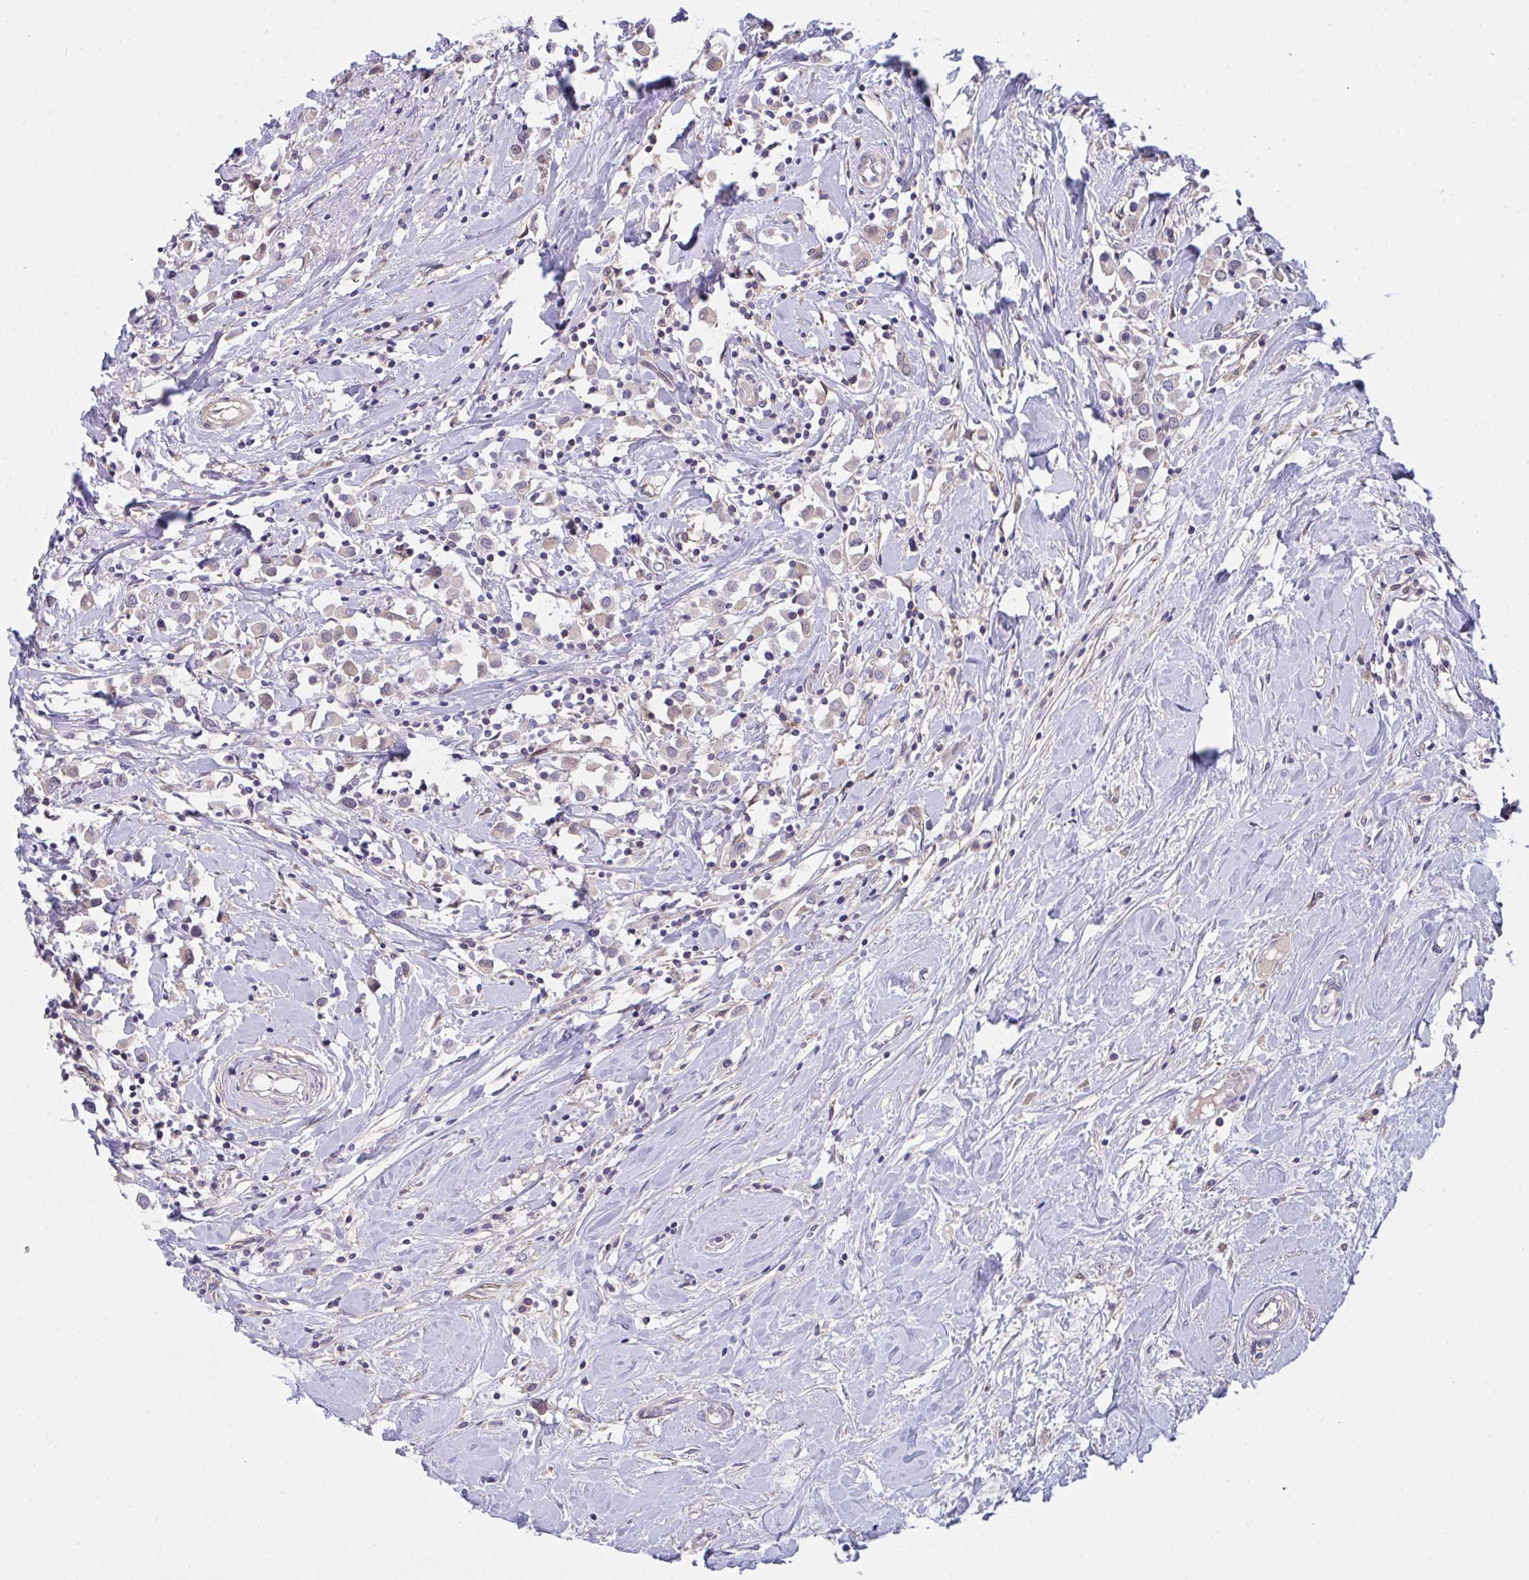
{"staining": {"intensity": "weak", "quantity": "25%-75%", "location": "cytoplasmic/membranous"}, "tissue": "breast cancer", "cell_type": "Tumor cells", "image_type": "cancer", "snomed": [{"axis": "morphology", "description": "Duct carcinoma"}, {"axis": "topography", "description": "Breast"}], "caption": "Human infiltrating ductal carcinoma (breast) stained for a protein (brown) demonstrates weak cytoplasmic/membranous positive positivity in about 25%-75% of tumor cells.", "gene": "L3HYPDH", "patient": {"sex": "female", "age": 61}}